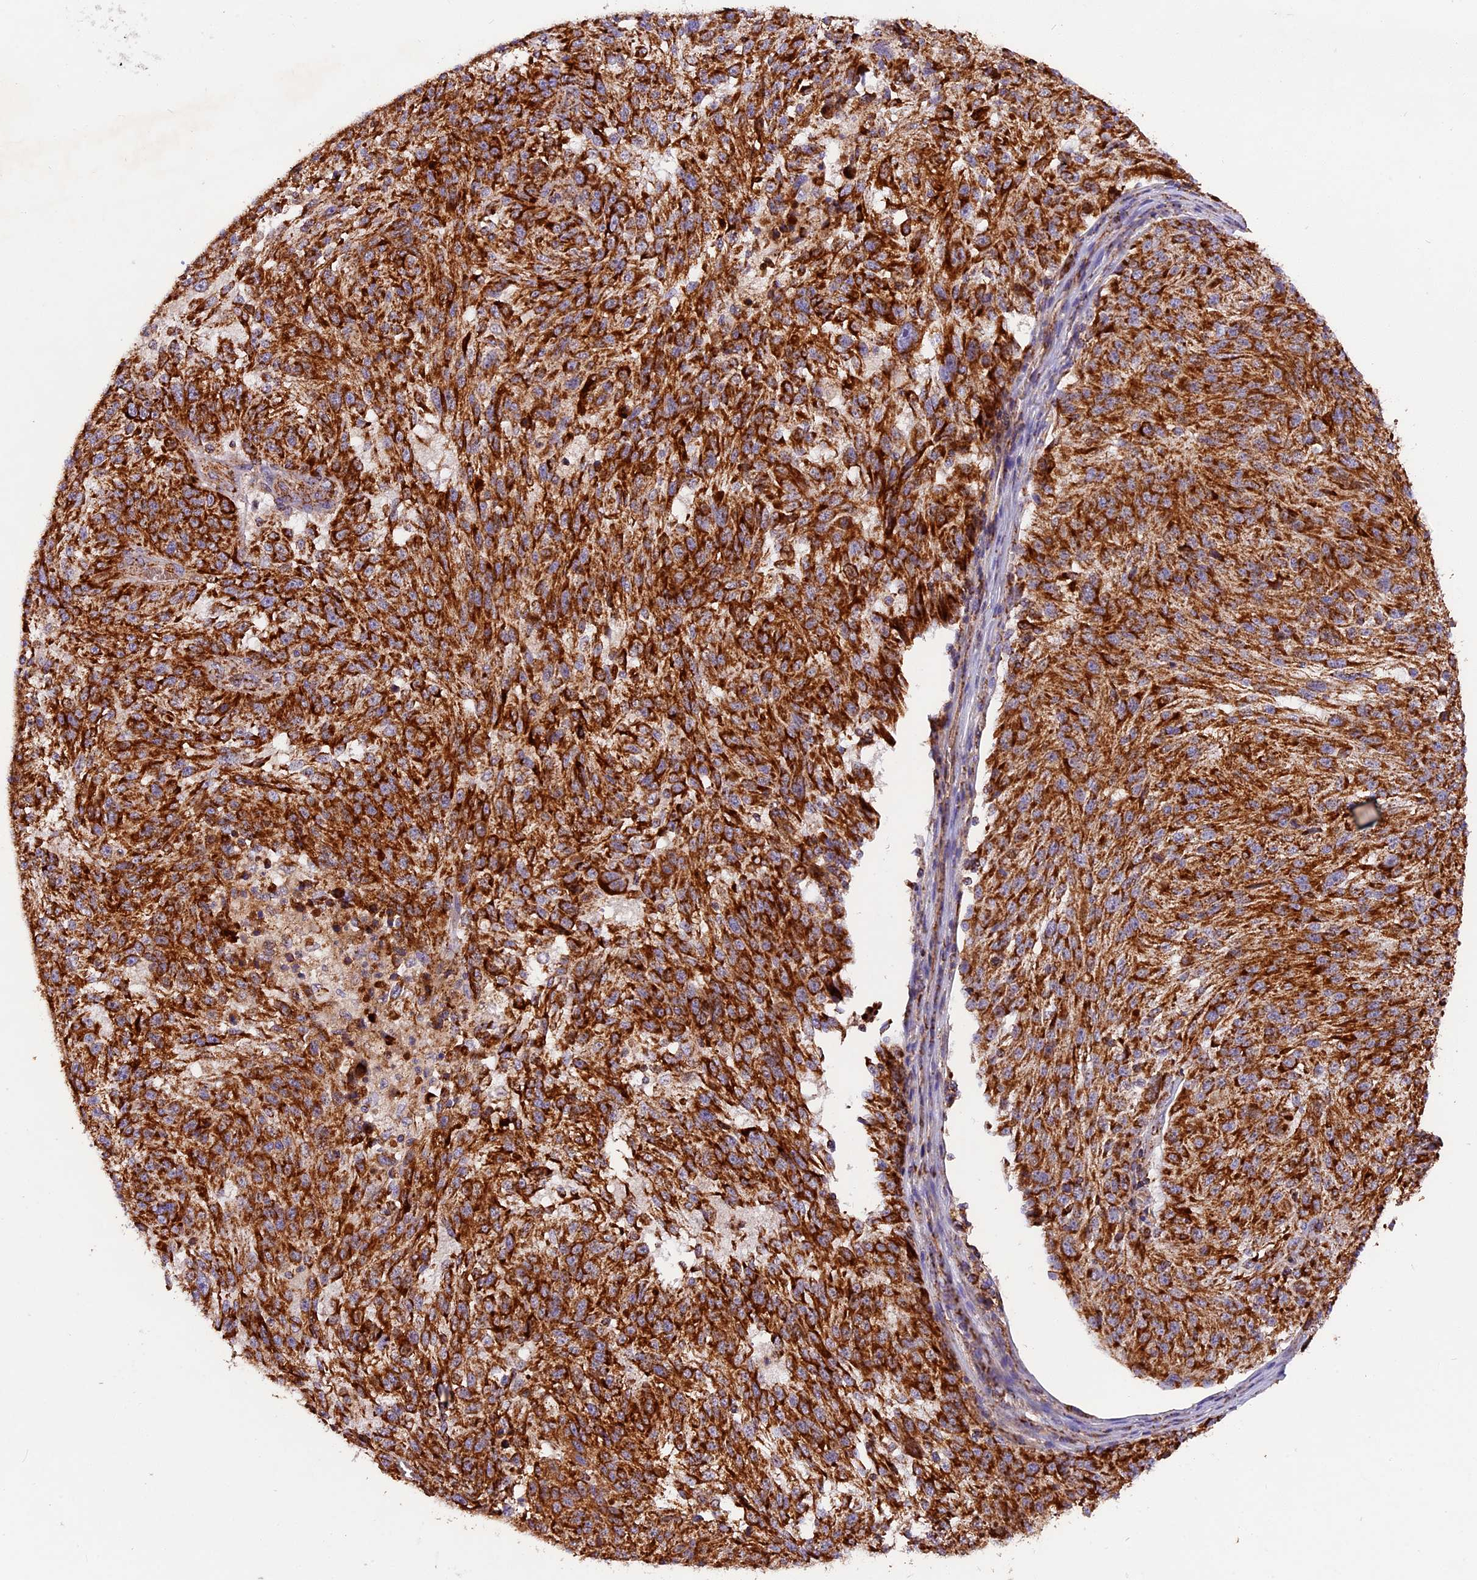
{"staining": {"intensity": "strong", "quantity": ">75%", "location": "cytoplasmic/membranous"}, "tissue": "melanoma", "cell_type": "Tumor cells", "image_type": "cancer", "snomed": [{"axis": "morphology", "description": "Malignant melanoma, NOS"}, {"axis": "topography", "description": "Skin"}], "caption": "Immunohistochemical staining of melanoma reveals high levels of strong cytoplasmic/membranous protein staining in approximately >75% of tumor cells. Nuclei are stained in blue.", "gene": "NDUFA8", "patient": {"sex": "male", "age": 53}}